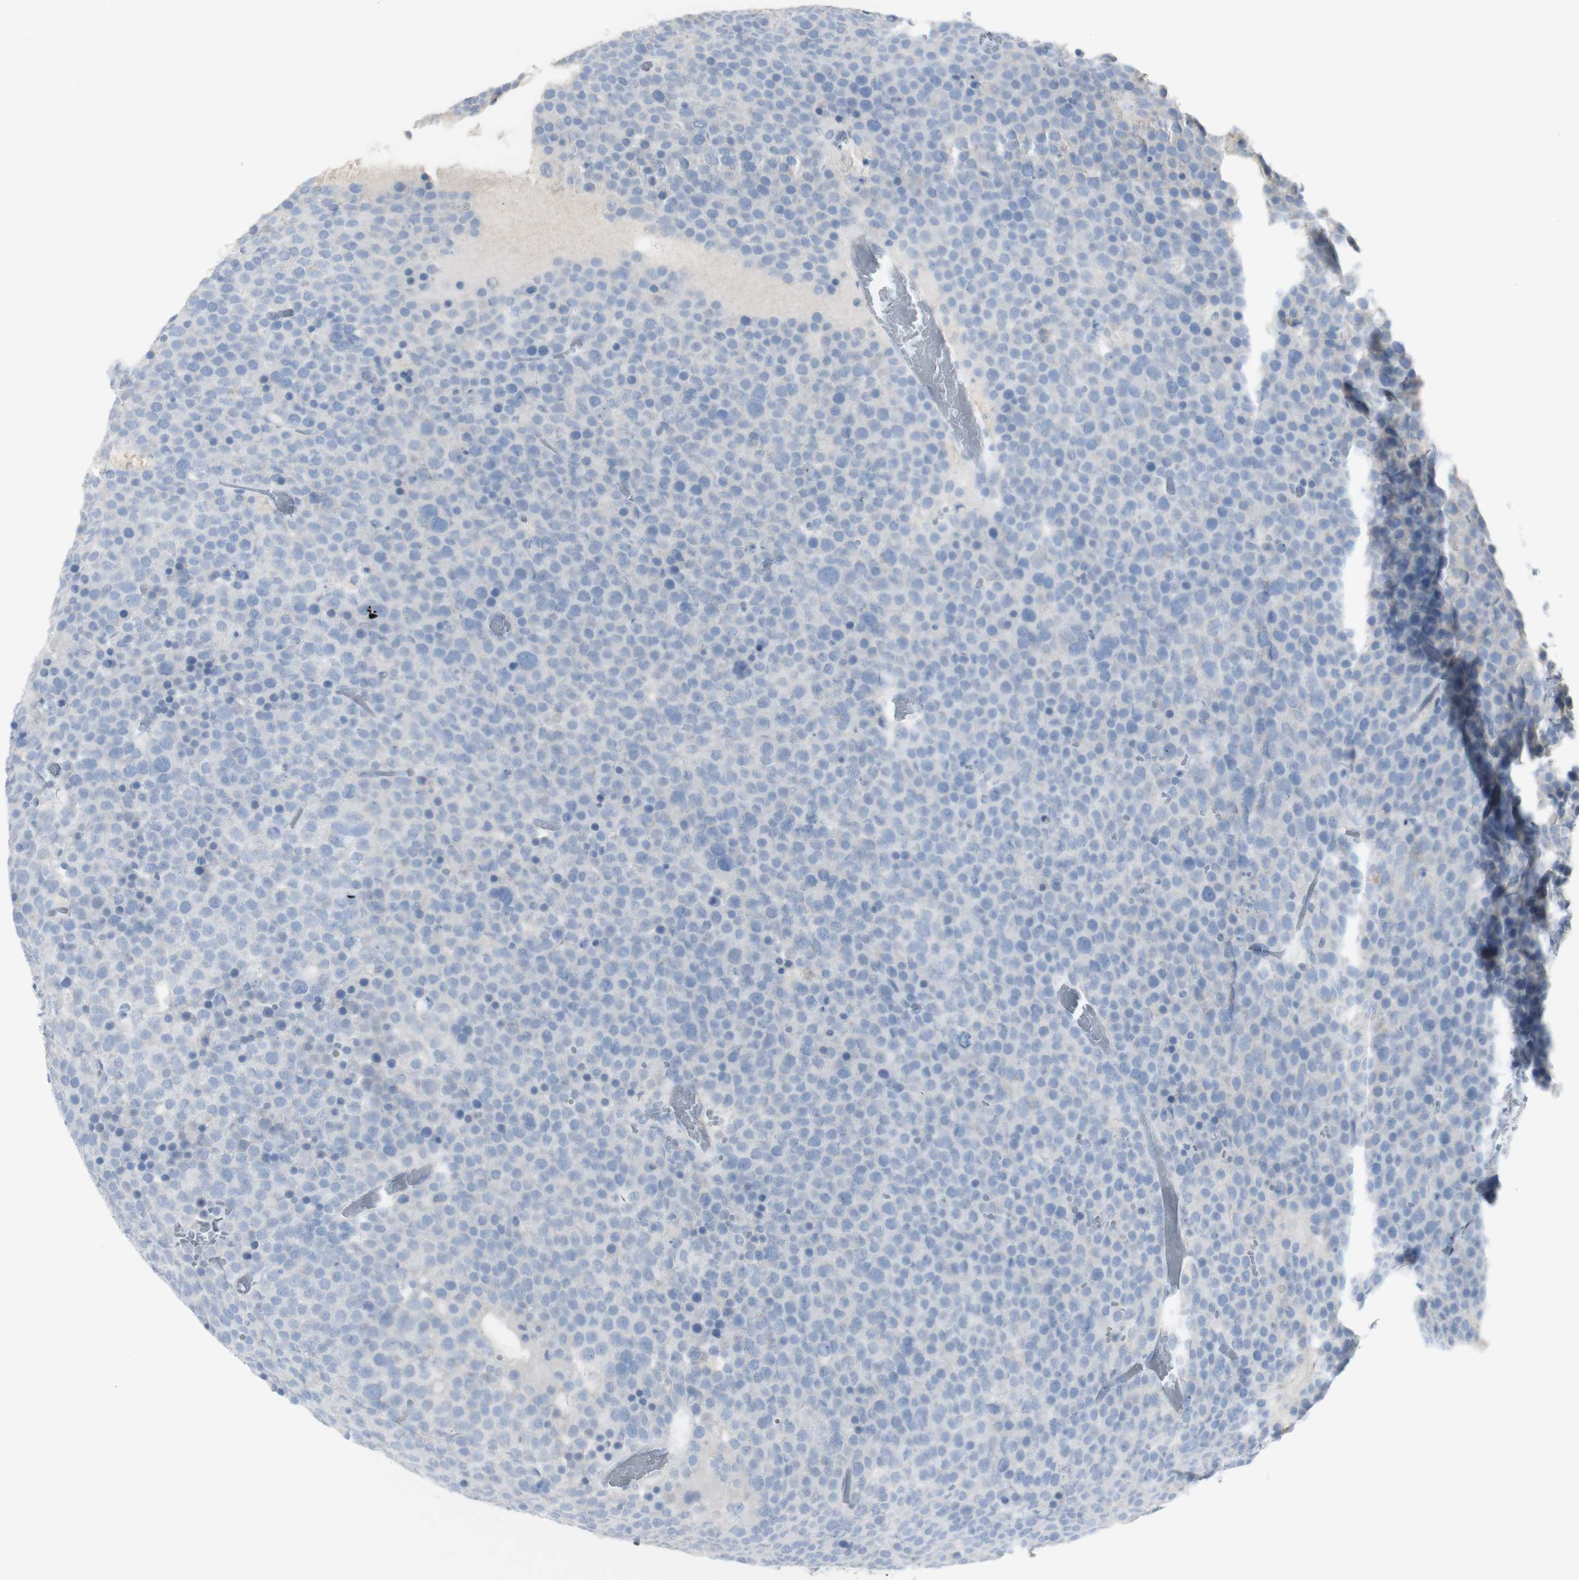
{"staining": {"intensity": "negative", "quantity": "none", "location": "none"}, "tissue": "testis cancer", "cell_type": "Tumor cells", "image_type": "cancer", "snomed": [{"axis": "morphology", "description": "Seminoma, NOS"}, {"axis": "topography", "description": "Testis"}], "caption": "The IHC image has no significant positivity in tumor cells of testis cancer tissue.", "gene": "CD207", "patient": {"sex": "male", "age": 71}}